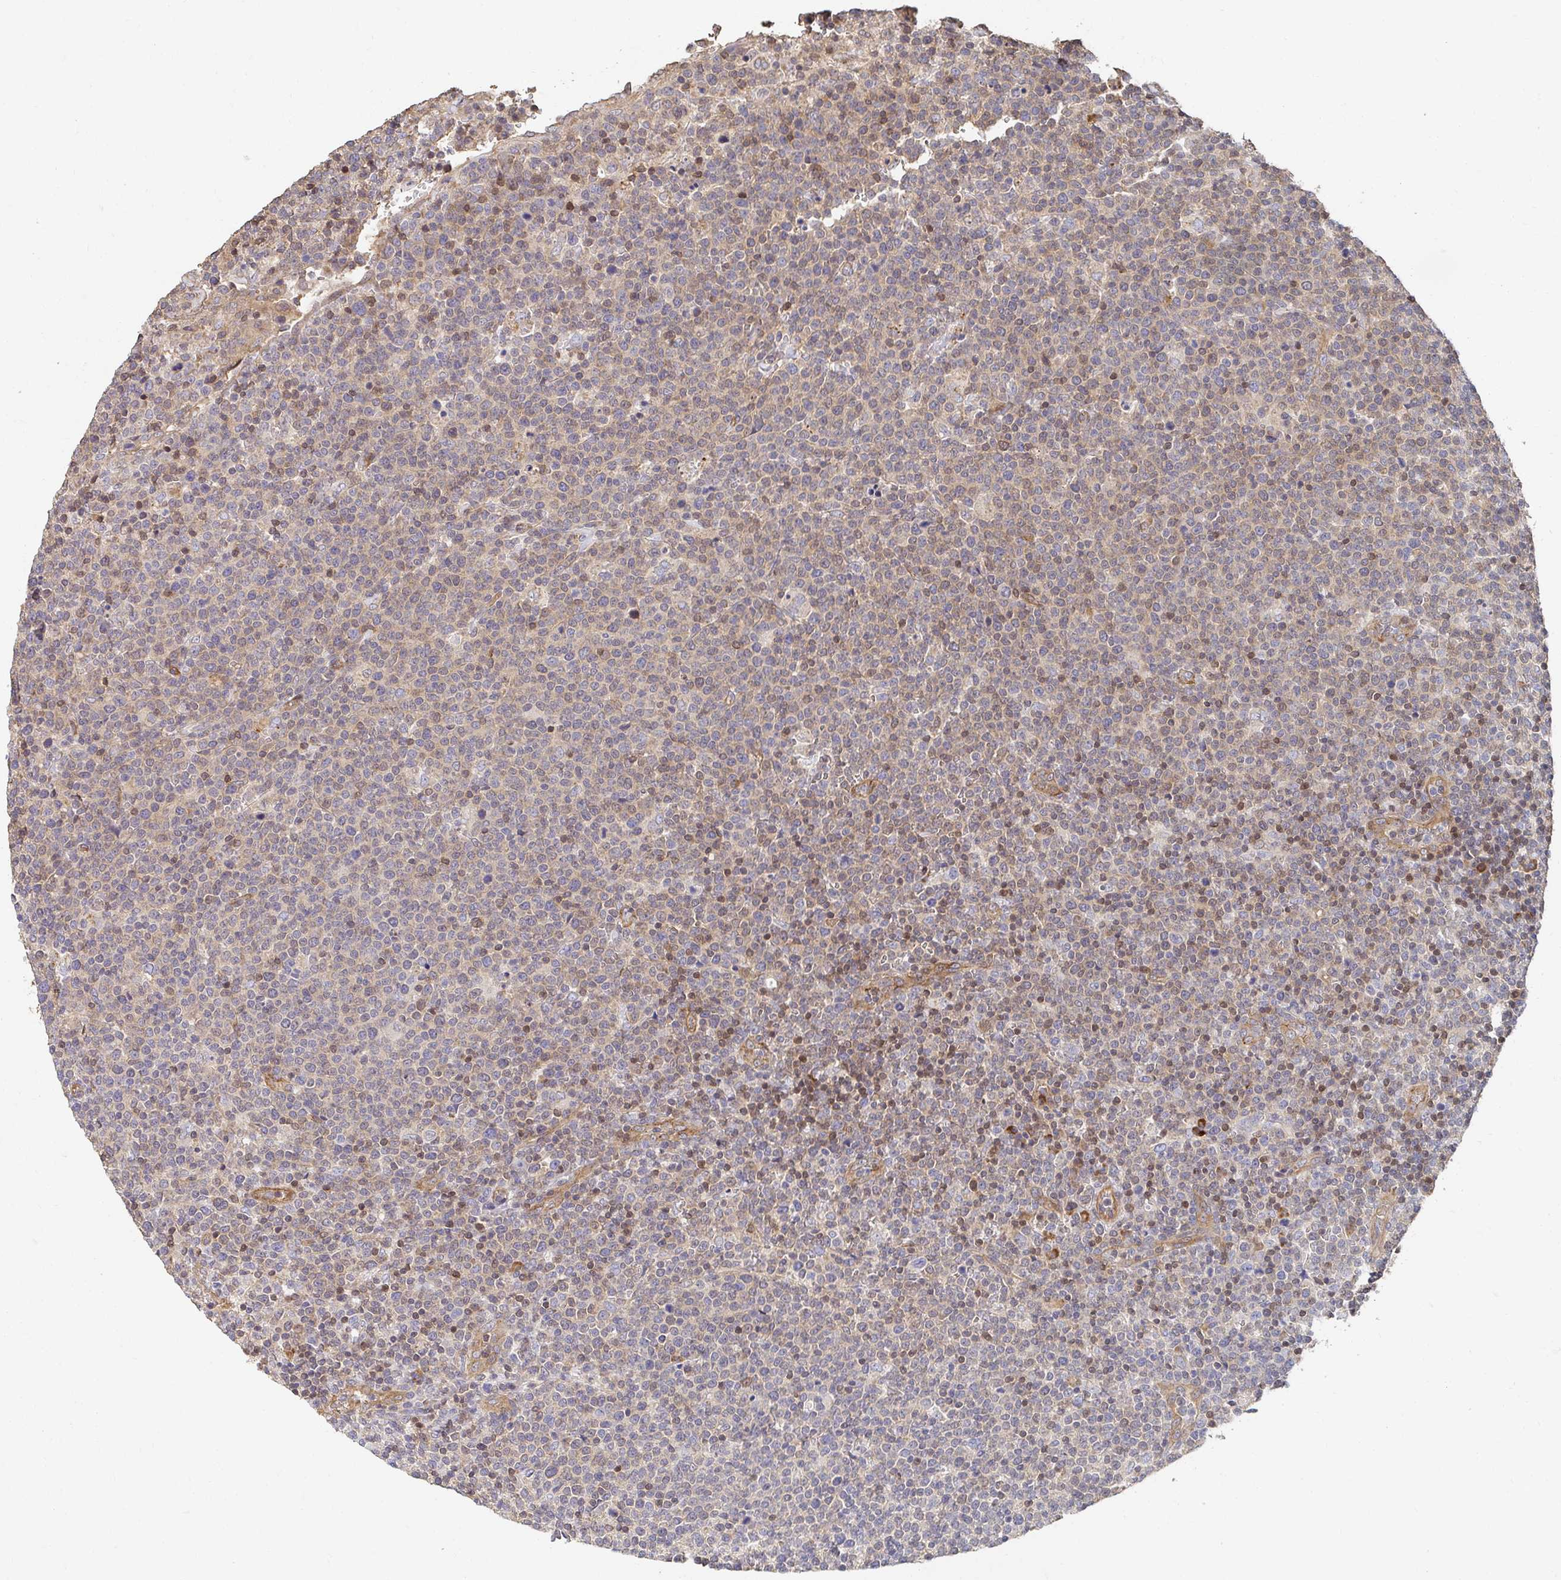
{"staining": {"intensity": "weak", "quantity": ">75%", "location": "cytoplasmic/membranous,nuclear"}, "tissue": "lymphoma", "cell_type": "Tumor cells", "image_type": "cancer", "snomed": [{"axis": "morphology", "description": "Malignant lymphoma, non-Hodgkin's type, High grade"}, {"axis": "topography", "description": "Lymph node"}], "caption": "Immunohistochemical staining of lymphoma demonstrates weak cytoplasmic/membranous and nuclear protein staining in about >75% of tumor cells.", "gene": "APBB1", "patient": {"sex": "male", "age": 61}}